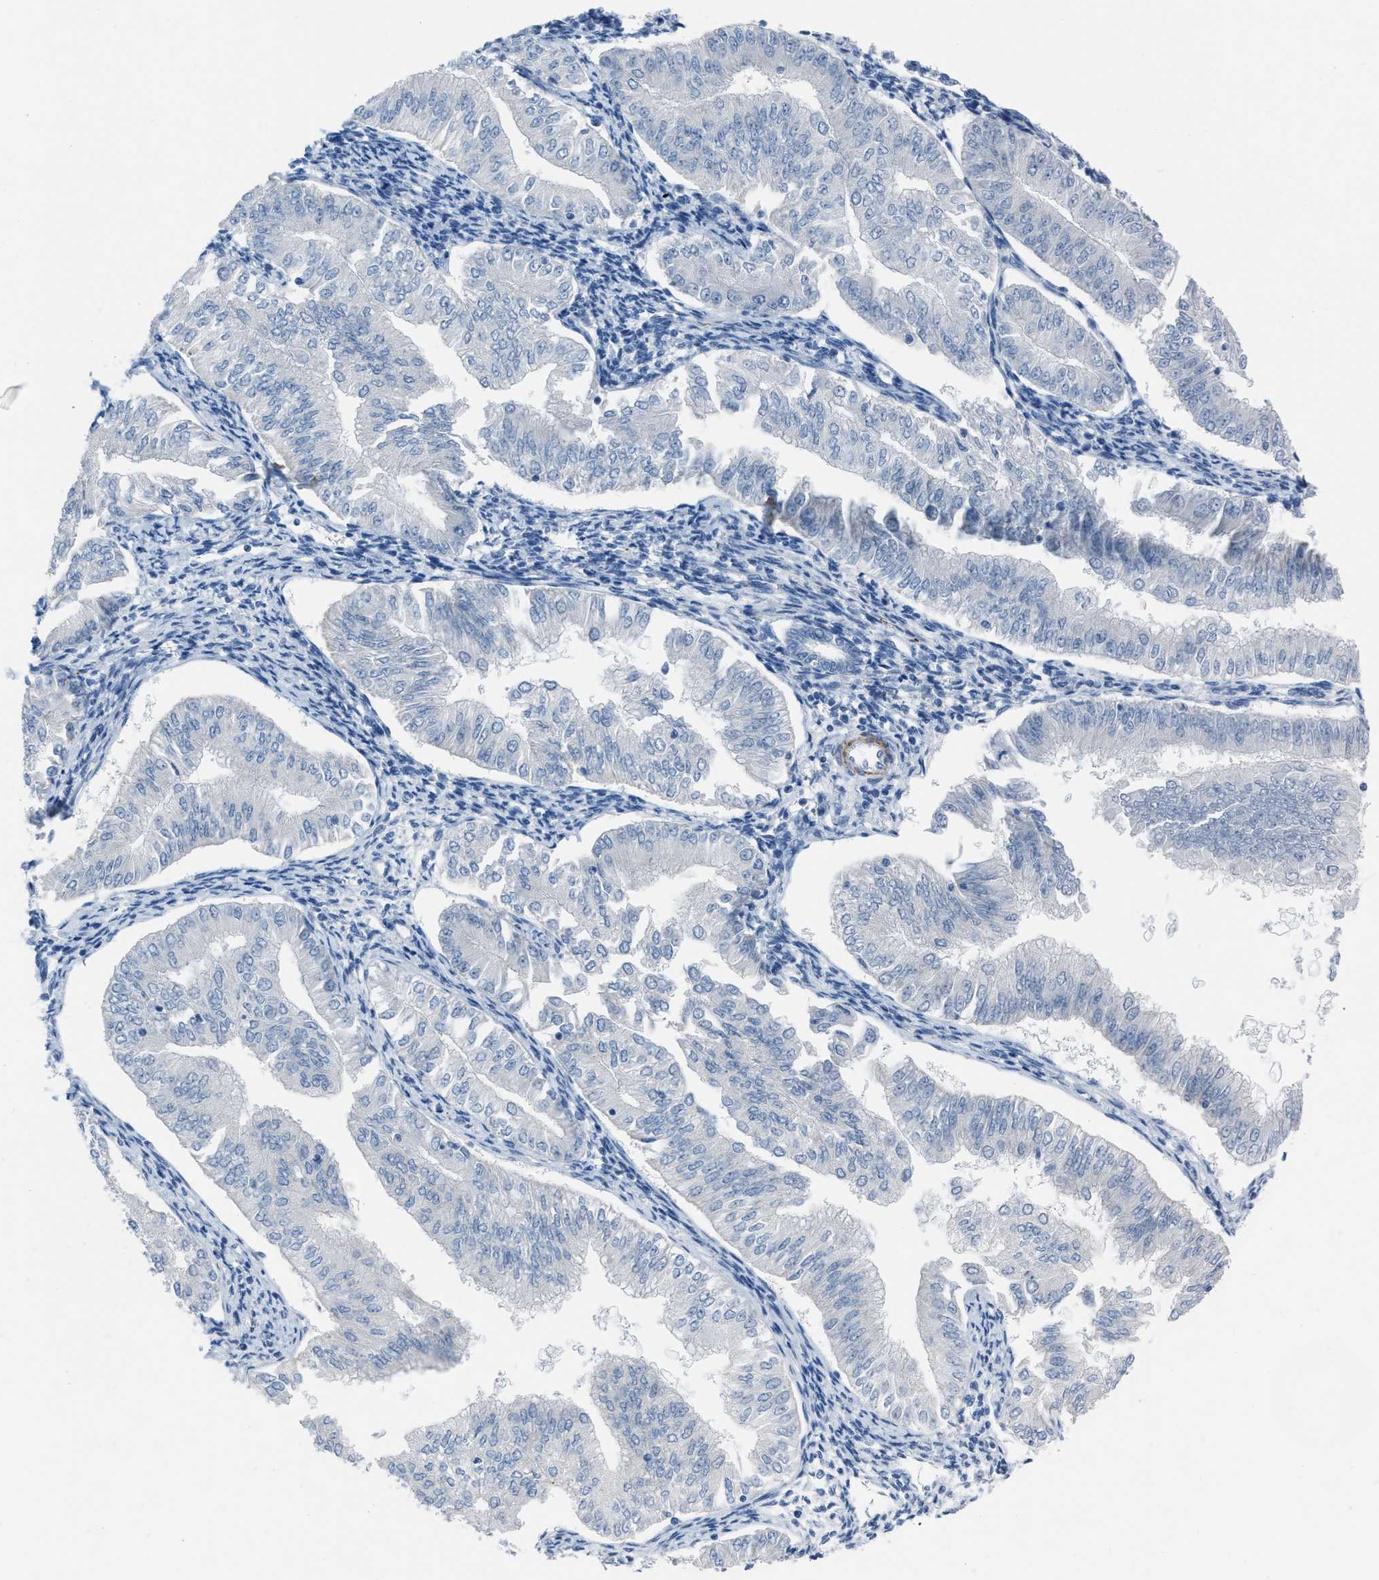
{"staining": {"intensity": "negative", "quantity": "none", "location": "none"}, "tissue": "endometrial cancer", "cell_type": "Tumor cells", "image_type": "cancer", "snomed": [{"axis": "morphology", "description": "Normal tissue, NOS"}, {"axis": "morphology", "description": "Adenocarcinoma, NOS"}, {"axis": "topography", "description": "Endometrium"}], "caption": "Immunohistochemical staining of endometrial adenocarcinoma reveals no significant staining in tumor cells.", "gene": "SPATC1L", "patient": {"sex": "female", "age": 53}}